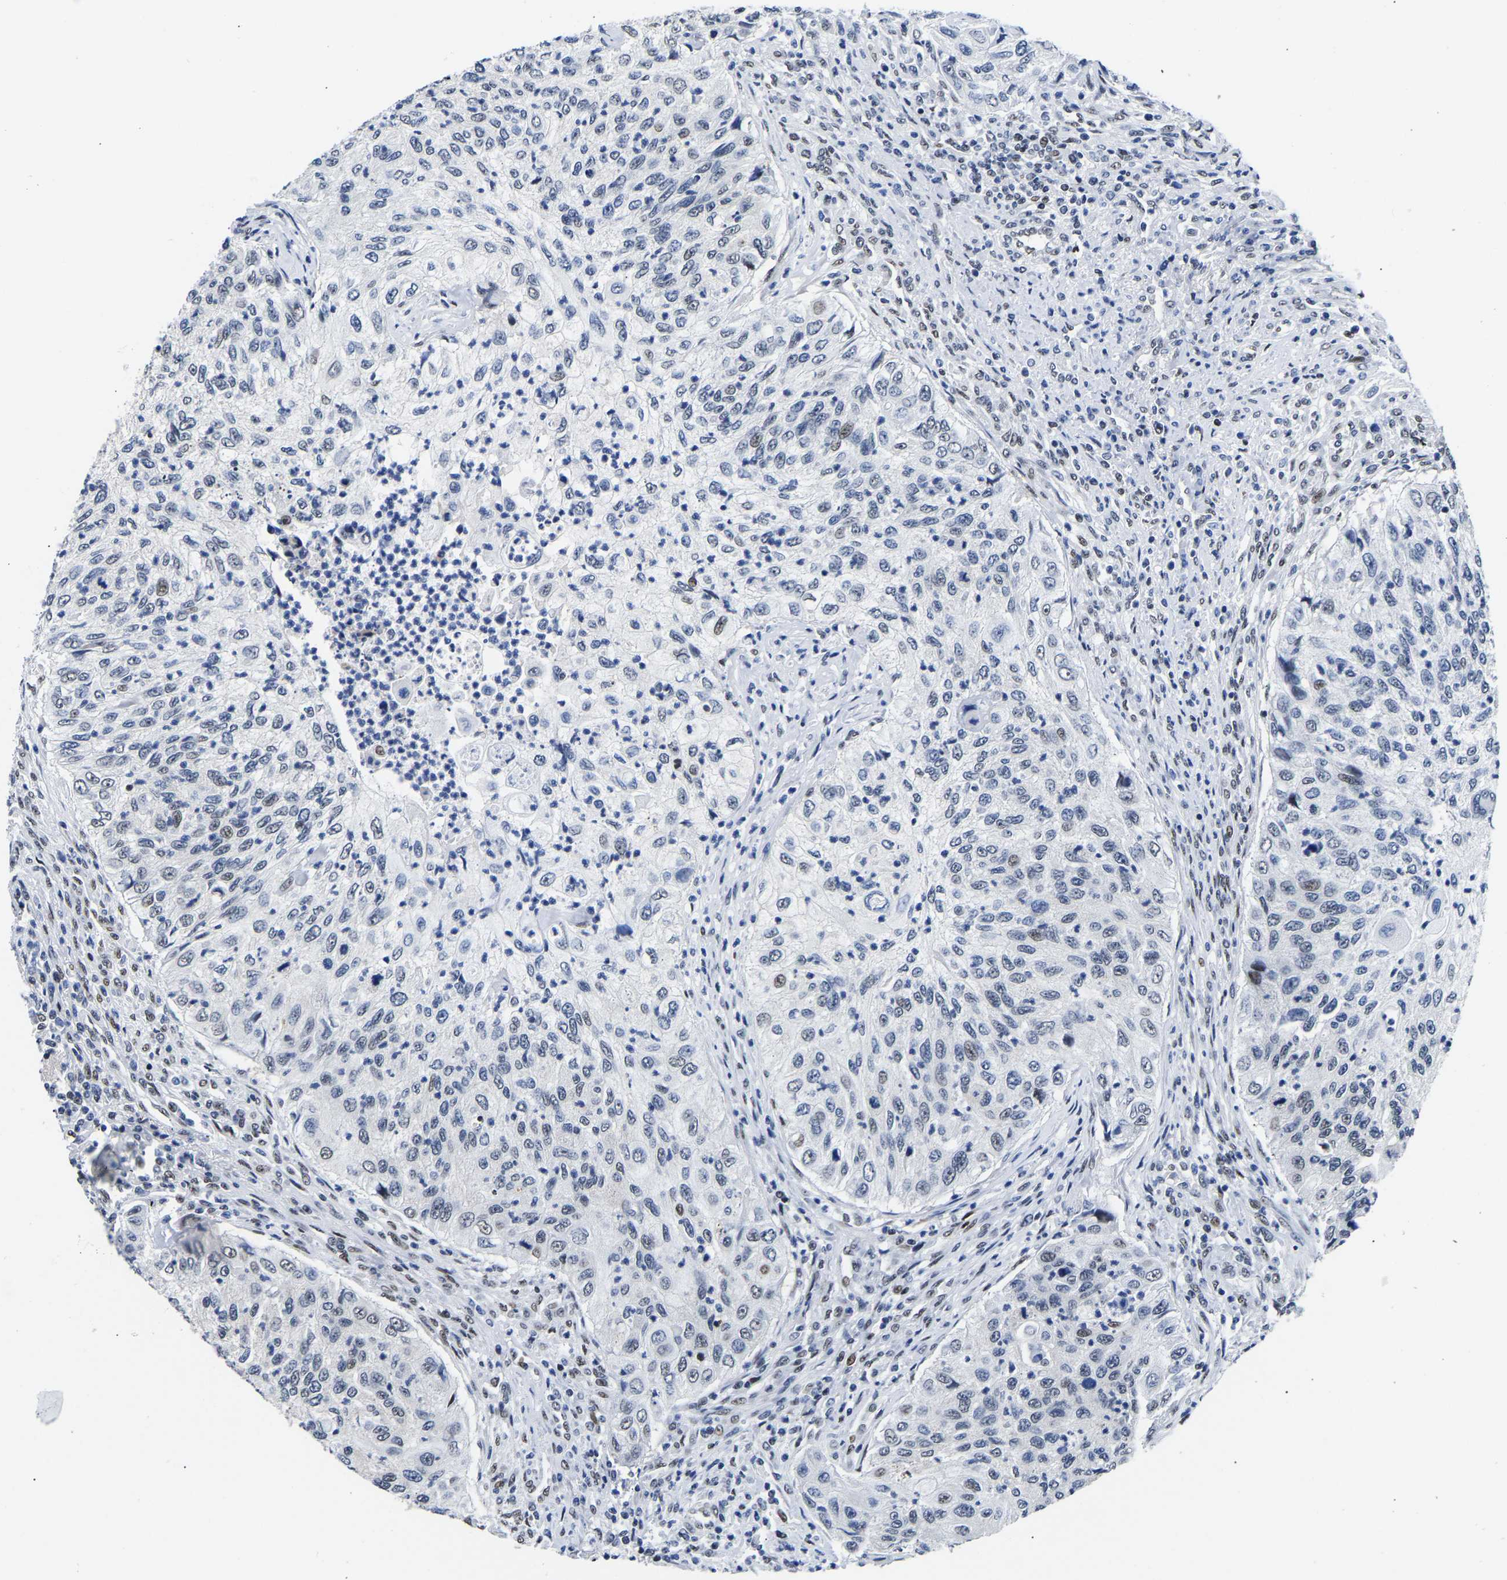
{"staining": {"intensity": "weak", "quantity": "<25%", "location": "nuclear"}, "tissue": "urothelial cancer", "cell_type": "Tumor cells", "image_type": "cancer", "snomed": [{"axis": "morphology", "description": "Urothelial carcinoma, High grade"}, {"axis": "topography", "description": "Urinary bladder"}], "caption": "Urothelial cancer was stained to show a protein in brown. There is no significant staining in tumor cells. (Brightfield microscopy of DAB immunohistochemistry (IHC) at high magnification).", "gene": "PTRHD1", "patient": {"sex": "female", "age": 60}}